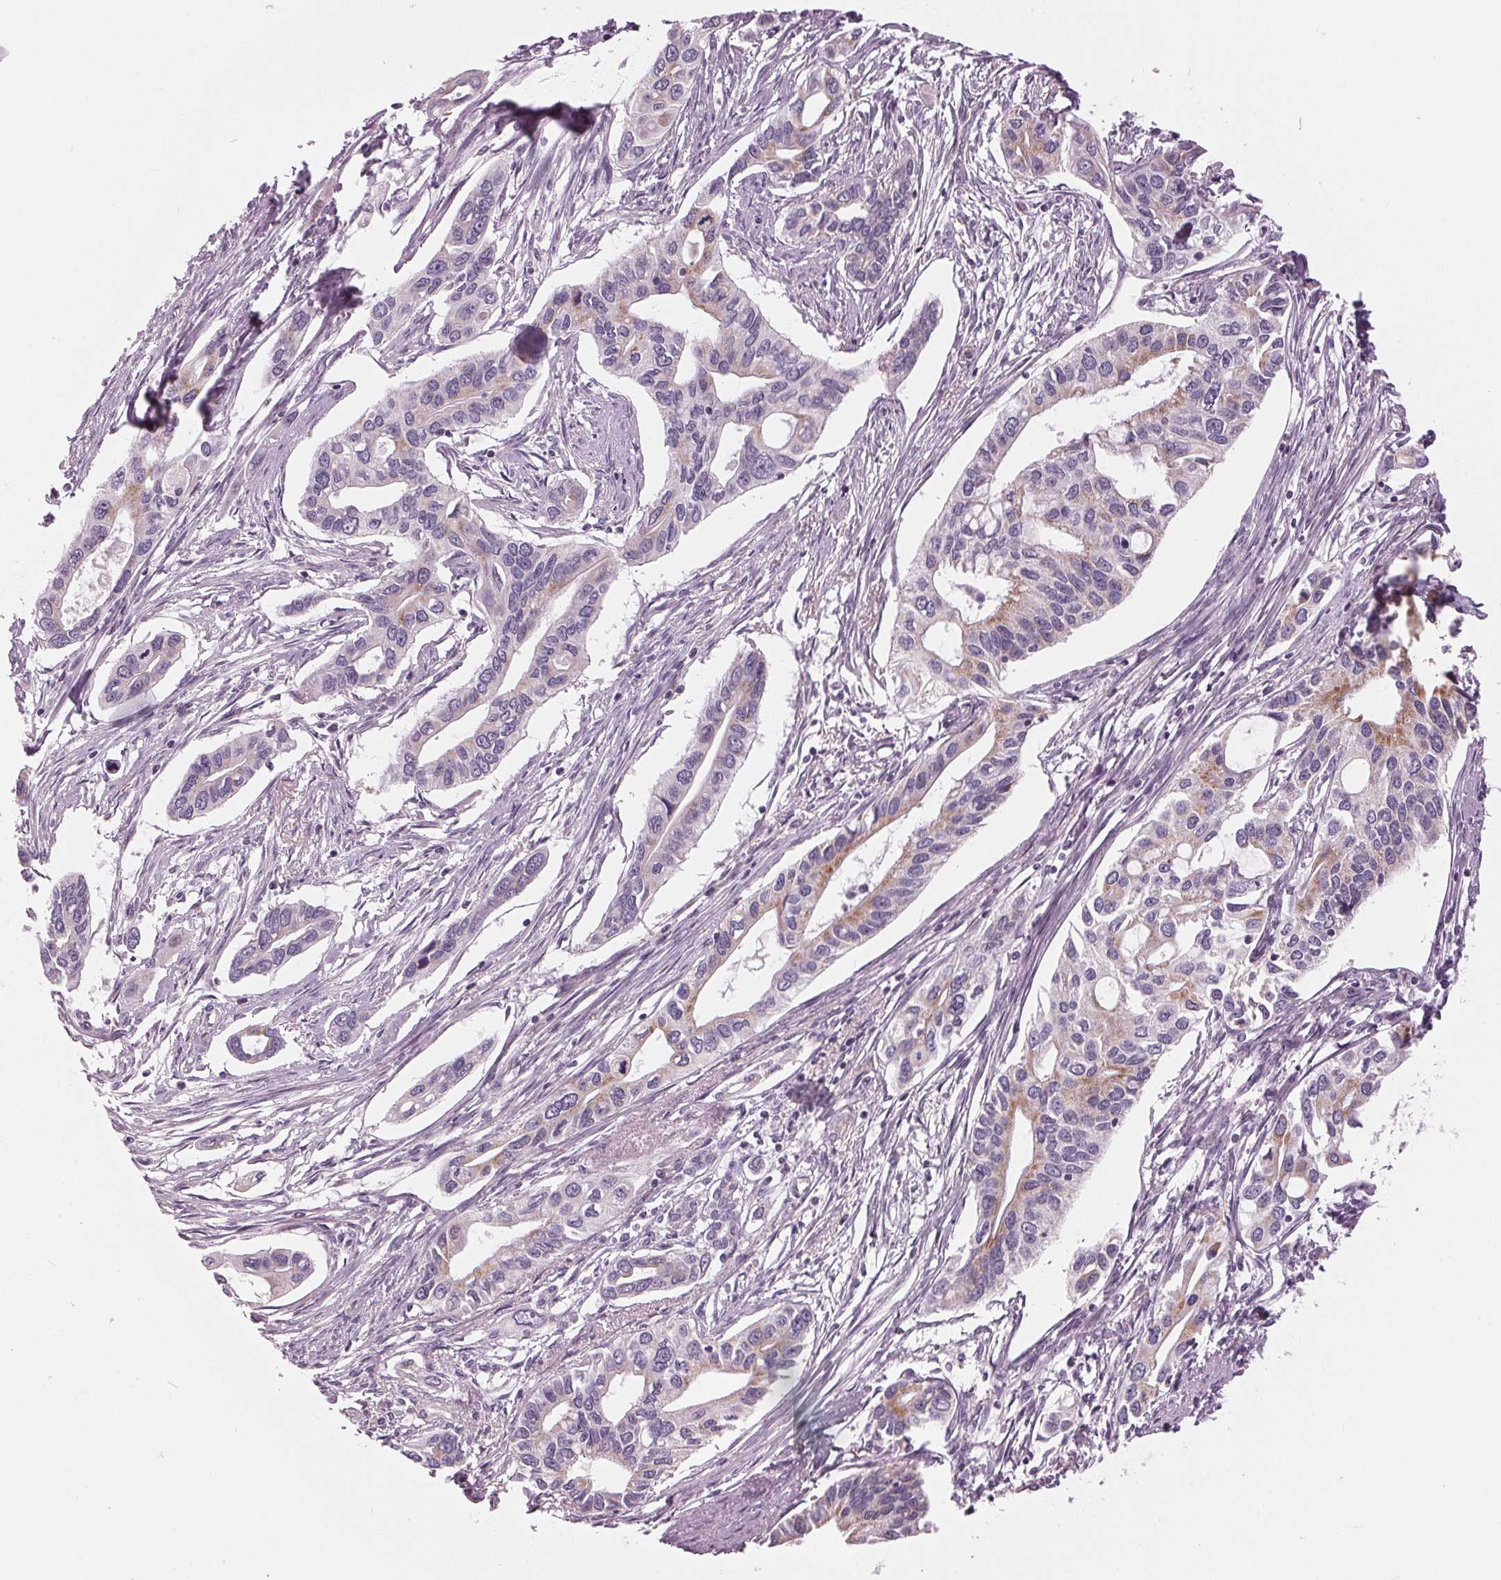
{"staining": {"intensity": "weak", "quantity": "<25%", "location": "cytoplasmic/membranous"}, "tissue": "pancreatic cancer", "cell_type": "Tumor cells", "image_type": "cancer", "snomed": [{"axis": "morphology", "description": "Adenocarcinoma, NOS"}, {"axis": "topography", "description": "Pancreas"}], "caption": "Adenocarcinoma (pancreatic) stained for a protein using IHC shows no staining tumor cells.", "gene": "SAMD4A", "patient": {"sex": "male", "age": 60}}